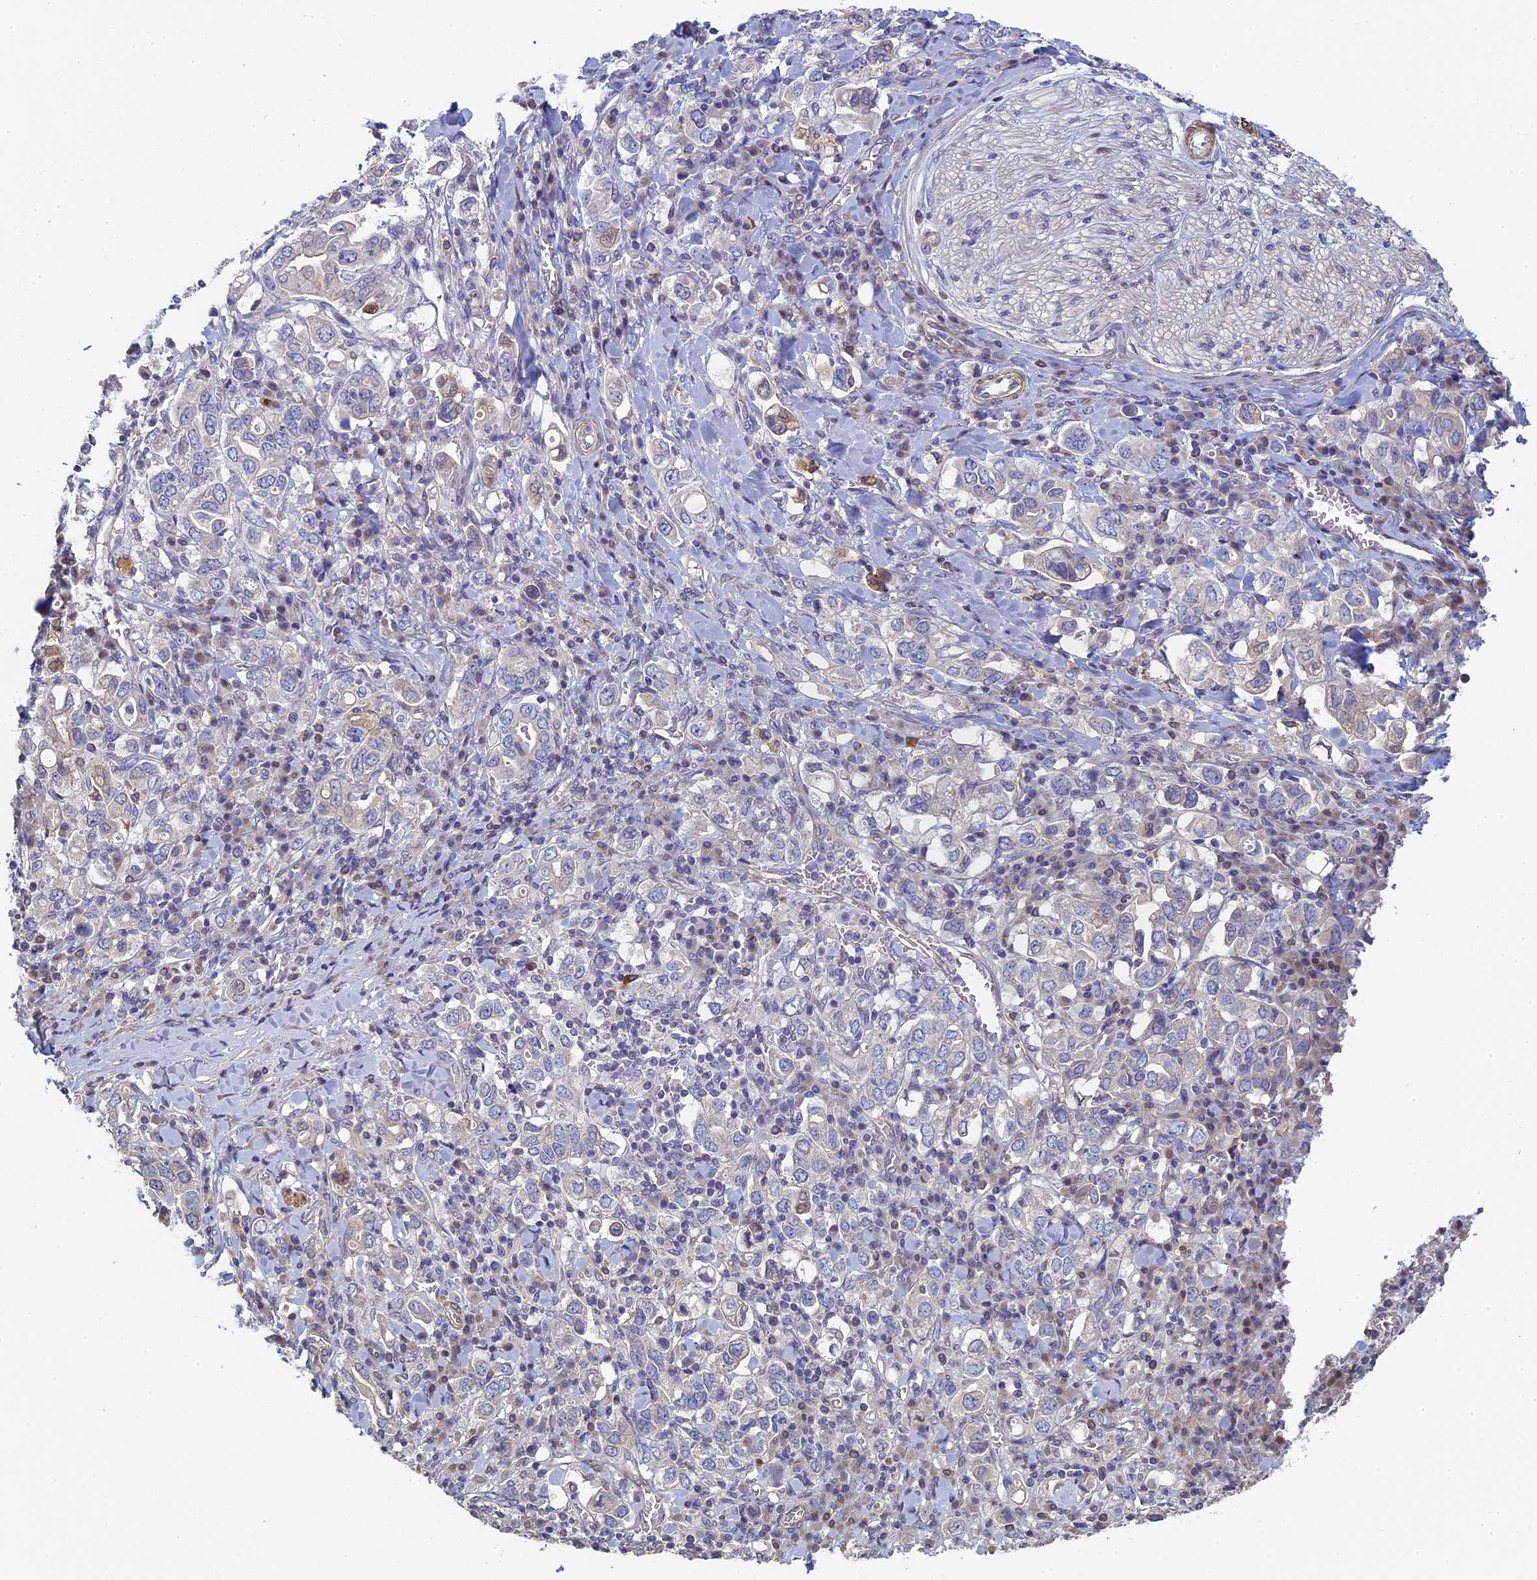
{"staining": {"intensity": "negative", "quantity": "none", "location": "none"}, "tissue": "stomach cancer", "cell_type": "Tumor cells", "image_type": "cancer", "snomed": [{"axis": "morphology", "description": "Adenocarcinoma, NOS"}, {"axis": "topography", "description": "Stomach, upper"}], "caption": "Tumor cells are negative for protein expression in human adenocarcinoma (stomach).", "gene": "DIXDC1", "patient": {"sex": "male", "age": 62}}